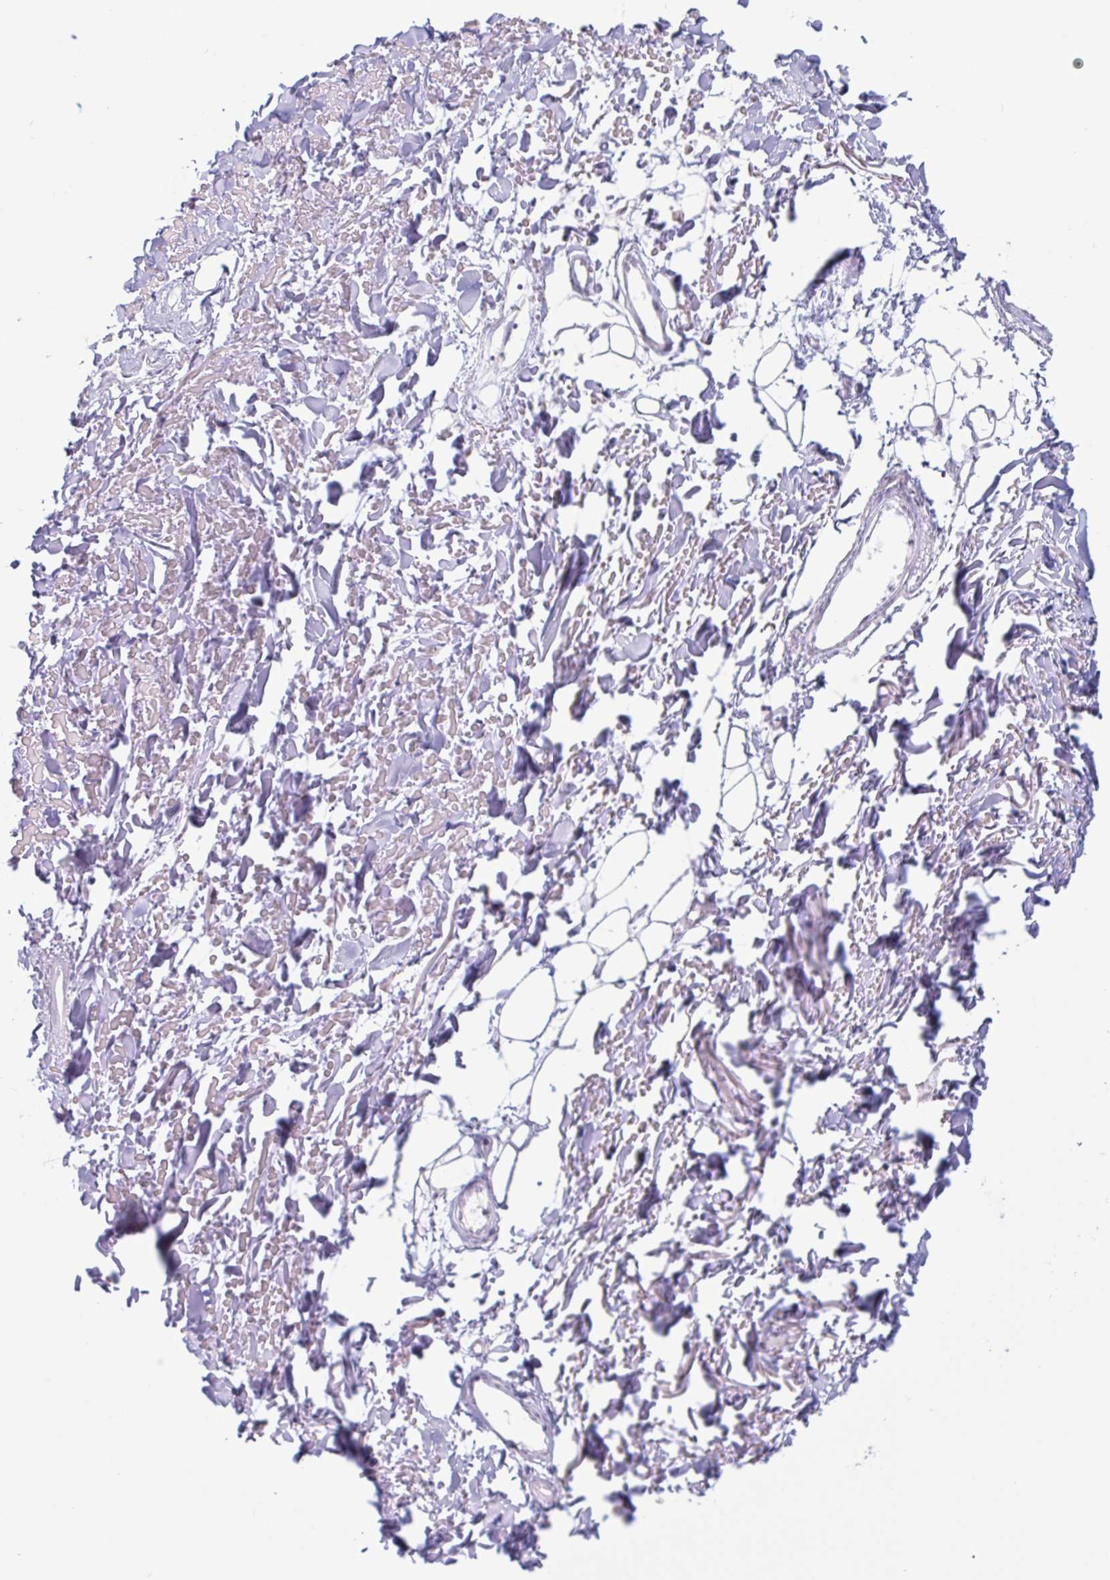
{"staining": {"intensity": "negative", "quantity": "none", "location": "none"}, "tissue": "adipose tissue", "cell_type": "Adipocytes", "image_type": "normal", "snomed": [{"axis": "morphology", "description": "Normal tissue, NOS"}, {"axis": "topography", "description": "Cartilage tissue"}], "caption": "Immunohistochemistry of benign human adipose tissue shows no positivity in adipocytes. (DAB (3,3'-diaminobenzidine) immunohistochemistry (IHC) visualized using brightfield microscopy, high magnification).", "gene": "MYH10", "patient": {"sex": "male", "age": 57}}